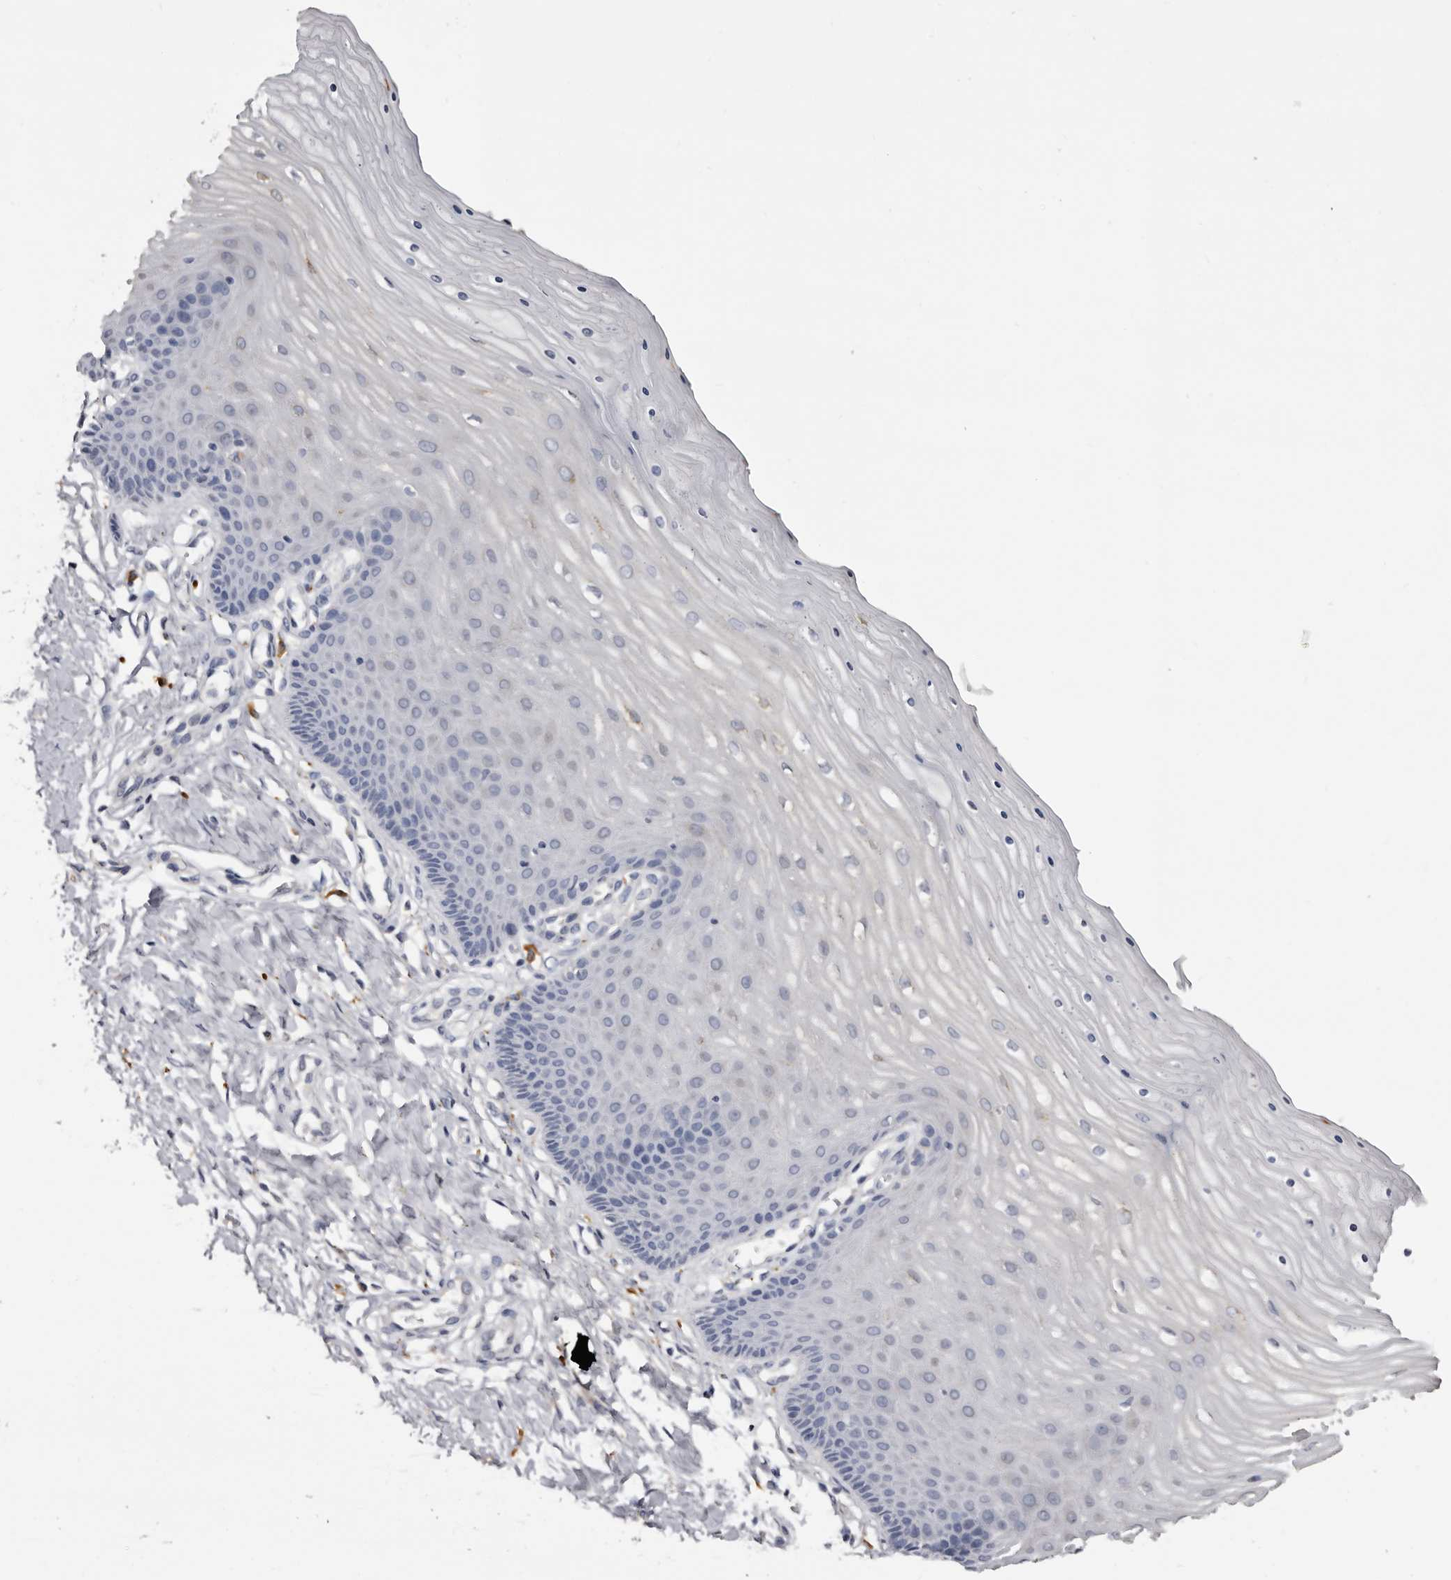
{"staining": {"intensity": "negative", "quantity": "none", "location": "none"}, "tissue": "cervix", "cell_type": "Glandular cells", "image_type": "normal", "snomed": [{"axis": "morphology", "description": "Normal tissue, NOS"}, {"axis": "topography", "description": "Cervix"}], "caption": "IHC of benign human cervix exhibits no staining in glandular cells. (DAB immunohistochemistry (IHC) visualized using brightfield microscopy, high magnification).", "gene": "DAP", "patient": {"sex": "female", "age": 55}}